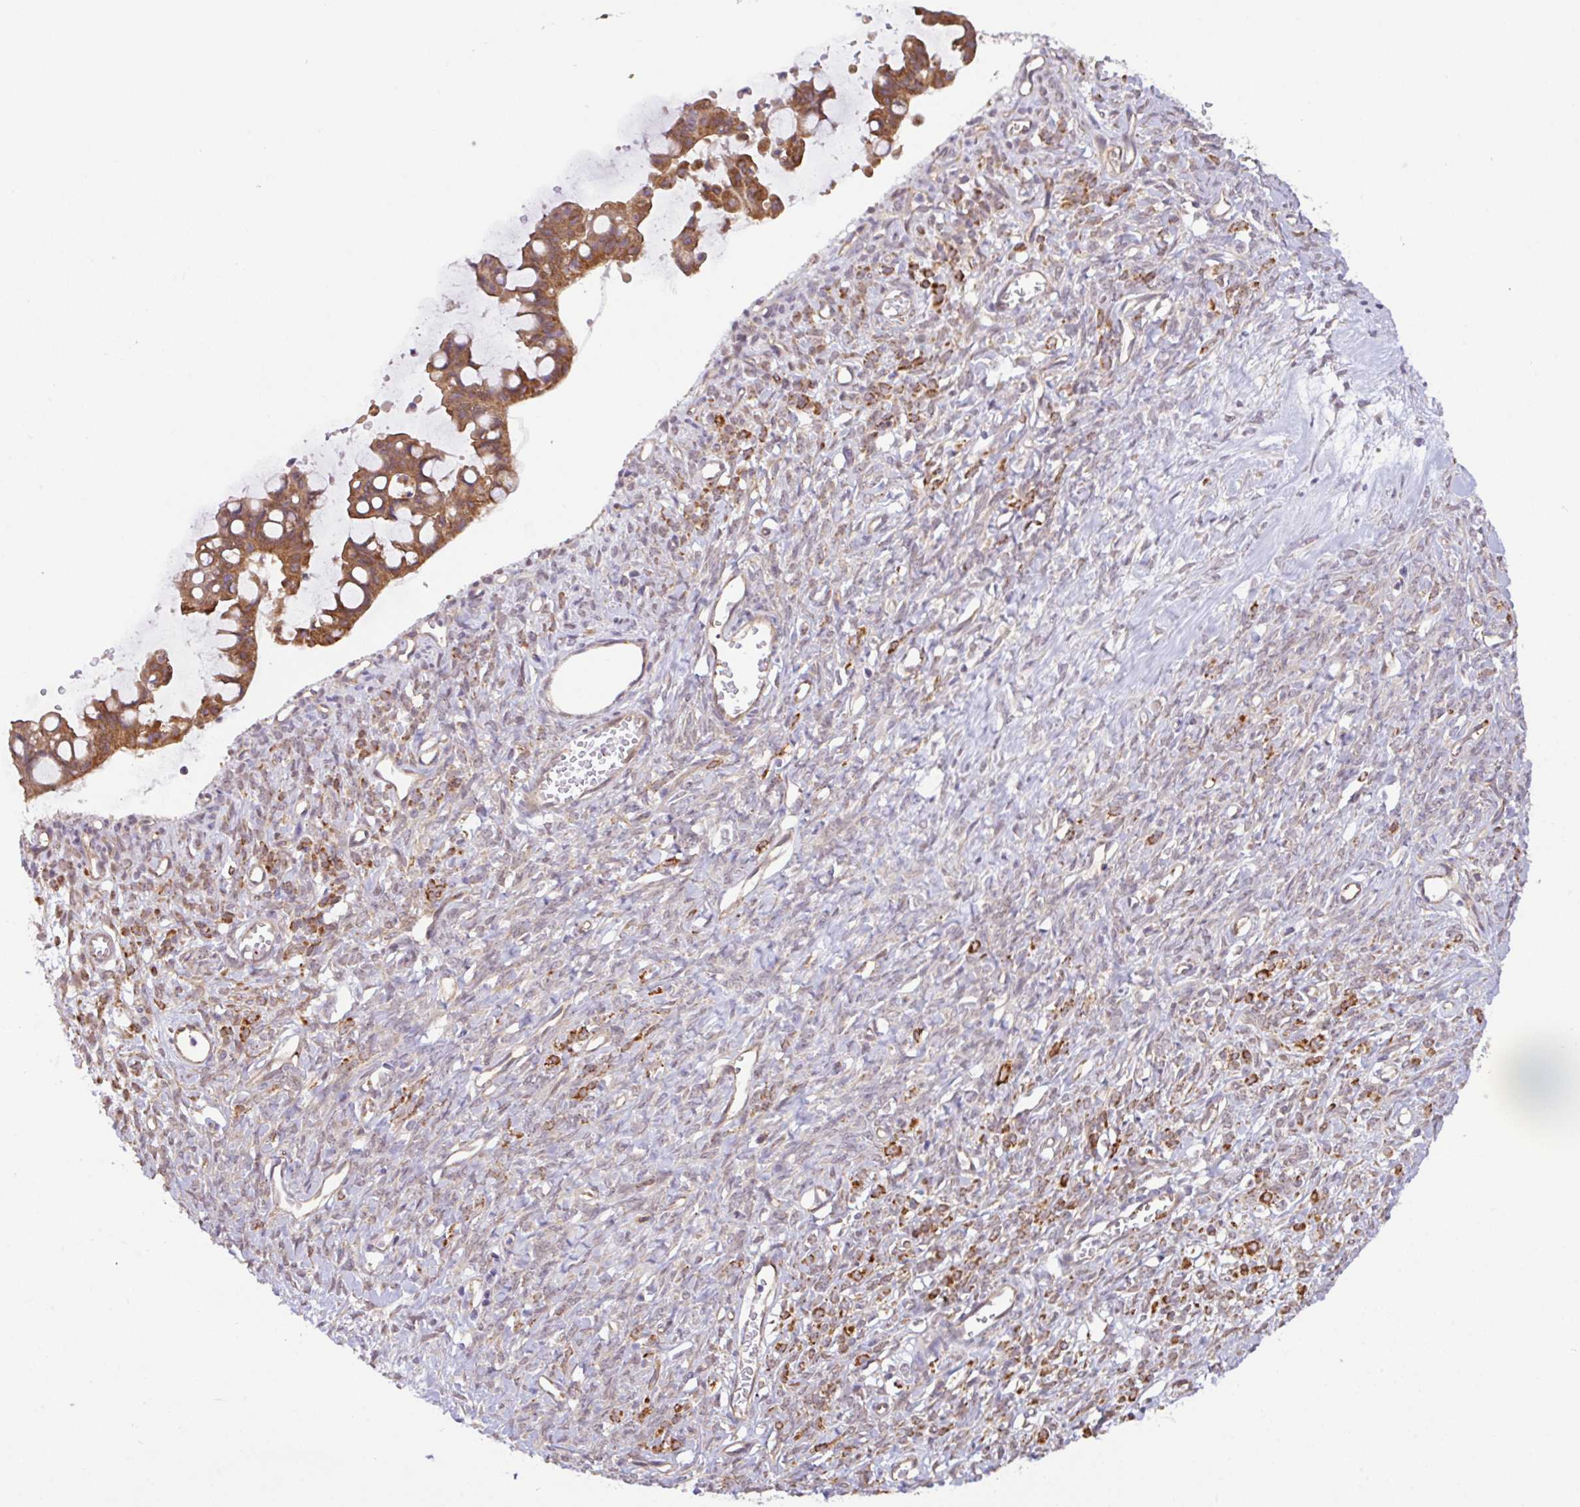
{"staining": {"intensity": "moderate", "quantity": ">75%", "location": "cytoplasmic/membranous"}, "tissue": "ovarian cancer", "cell_type": "Tumor cells", "image_type": "cancer", "snomed": [{"axis": "morphology", "description": "Cystadenocarcinoma, mucinous, NOS"}, {"axis": "topography", "description": "Ovary"}], "caption": "A micrograph of human ovarian cancer (mucinous cystadenocarcinoma) stained for a protein displays moderate cytoplasmic/membranous brown staining in tumor cells.", "gene": "DLEU7", "patient": {"sex": "female", "age": 73}}